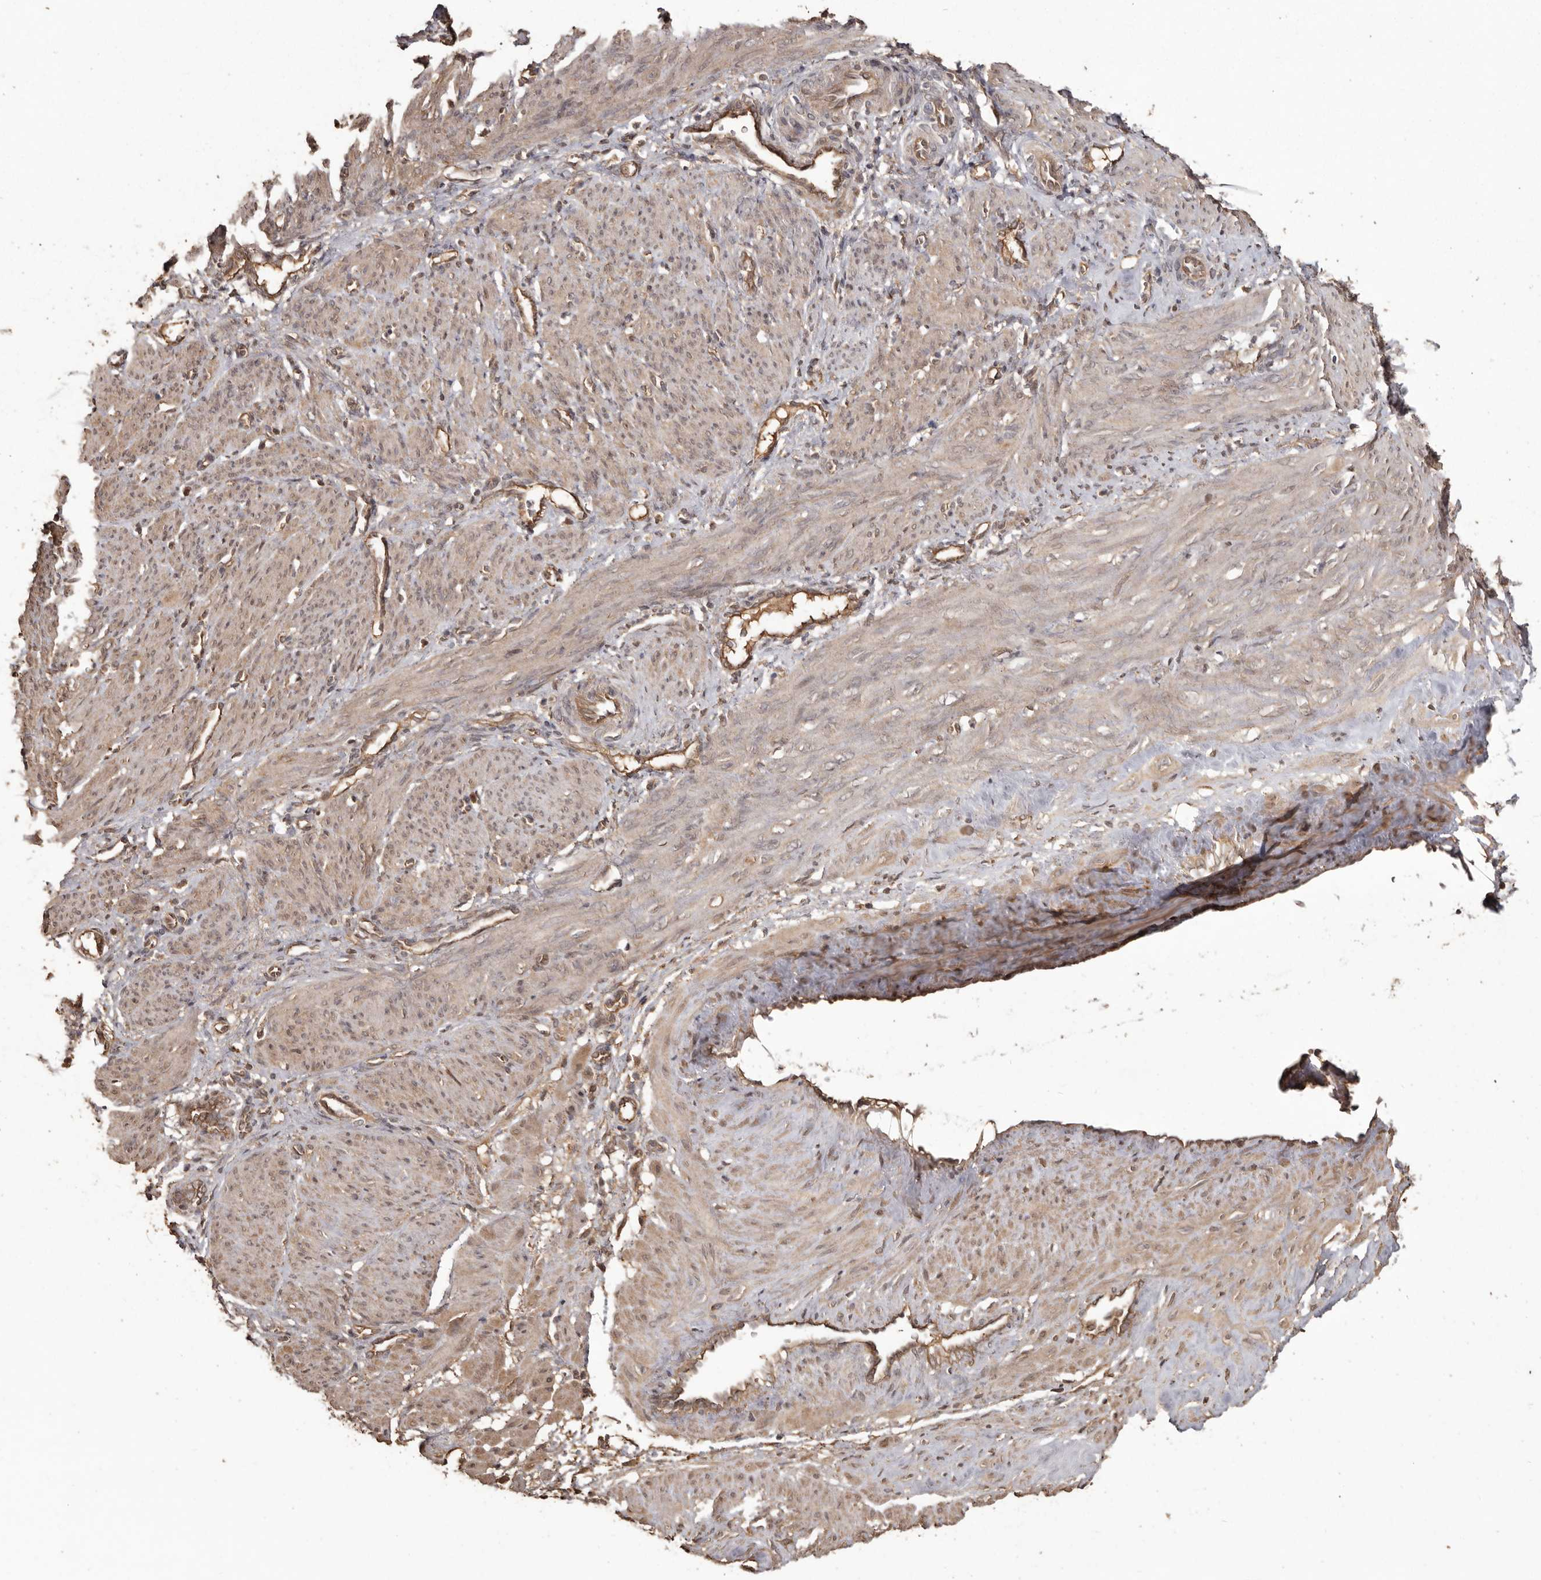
{"staining": {"intensity": "weak", "quantity": "25%-75%", "location": "cytoplasmic/membranous"}, "tissue": "smooth muscle", "cell_type": "Smooth muscle cells", "image_type": "normal", "snomed": [{"axis": "morphology", "description": "Normal tissue, NOS"}, {"axis": "topography", "description": "Endometrium"}], "caption": "IHC staining of unremarkable smooth muscle, which demonstrates low levels of weak cytoplasmic/membranous staining in about 25%-75% of smooth muscle cells indicating weak cytoplasmic/membranous protein positivity. The staining was performed using DAB (brown) for protein detection and nuclei were counterstained in hematoxylin (blue).", "gene": "NUP43", "patient": {"sex": "female", "age": 33}}